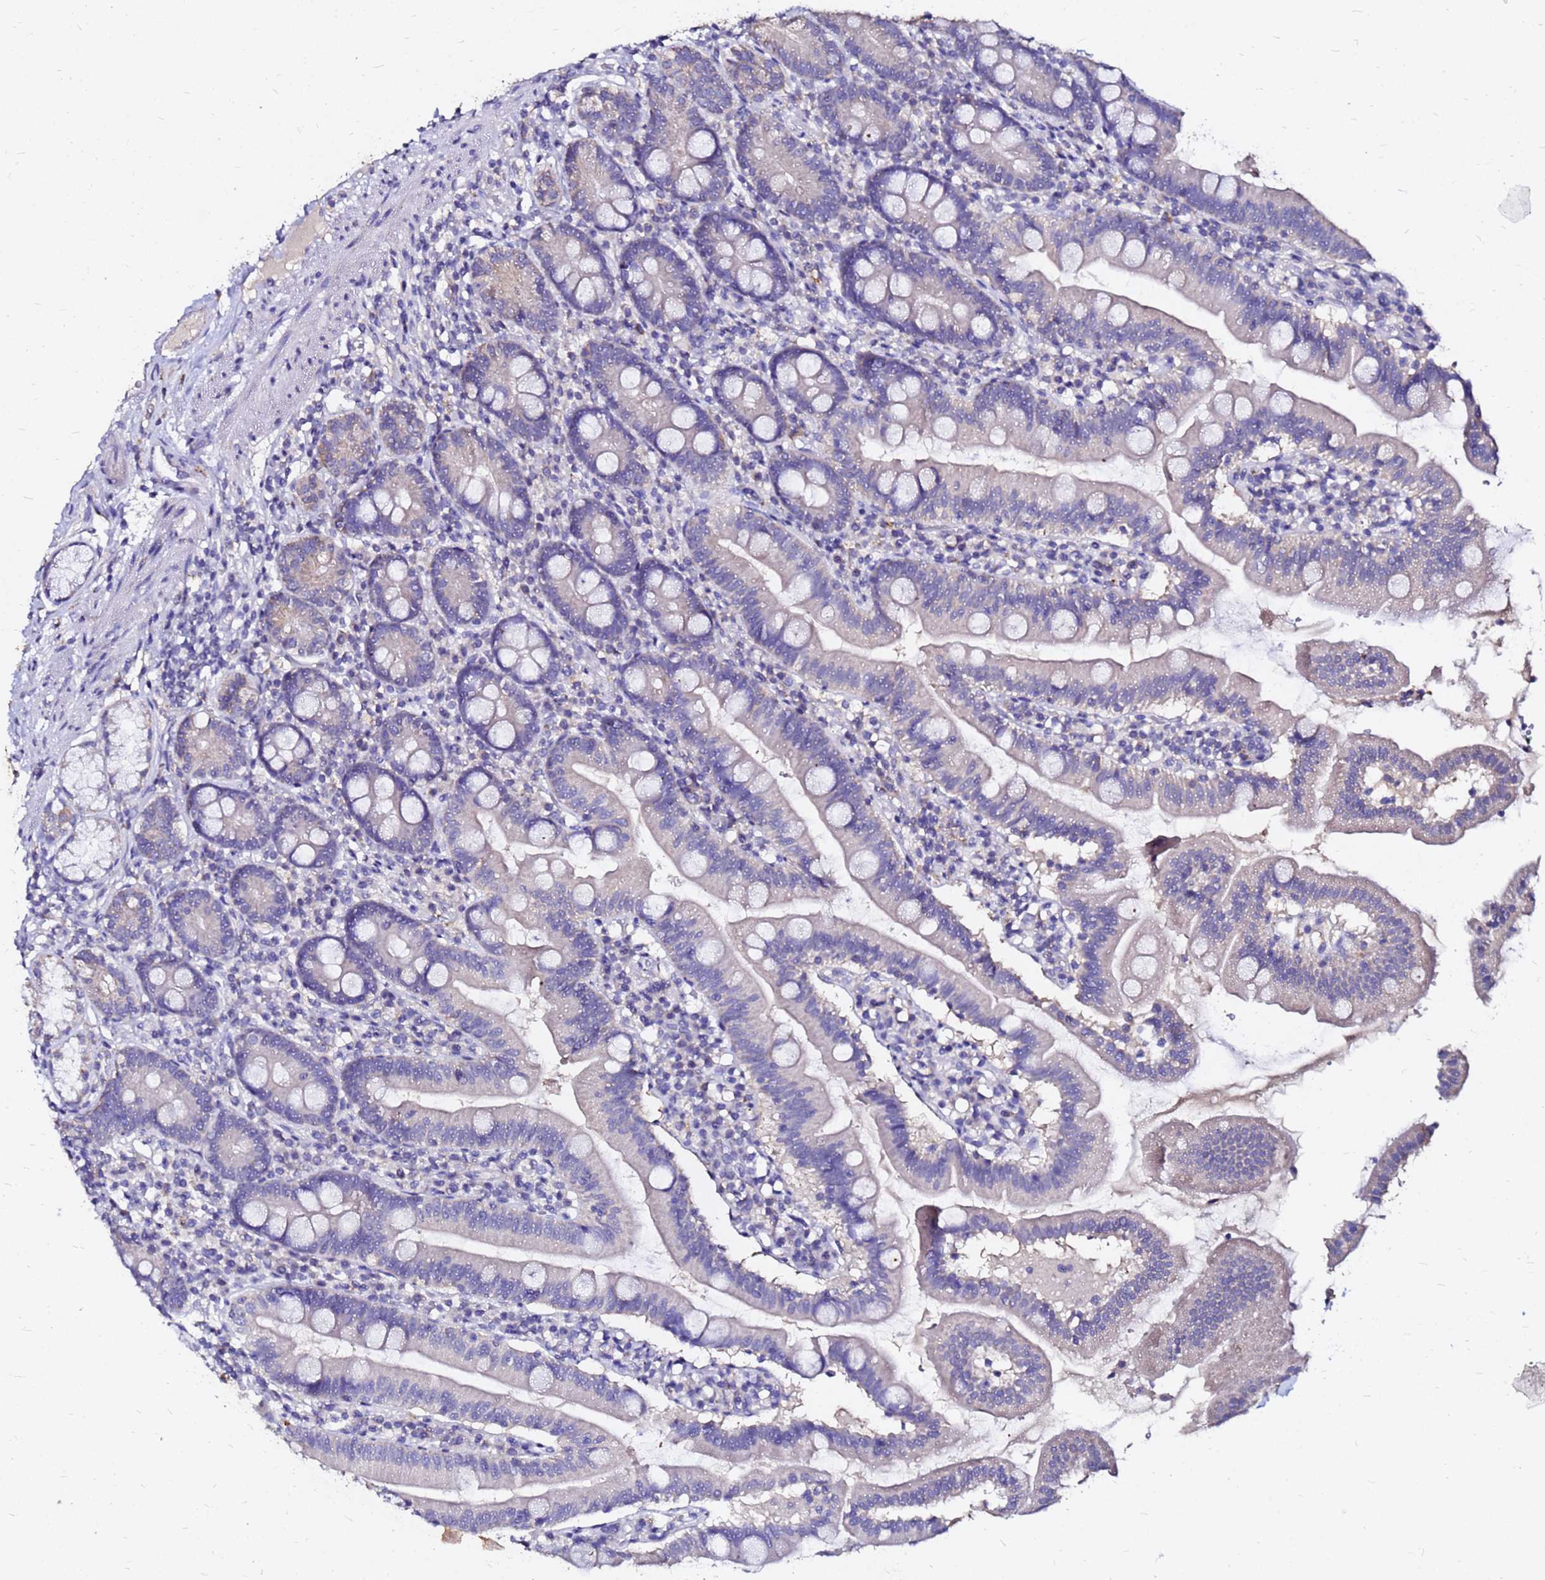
{"staining": {"intensity": "negative", "quantity": "none", "location": "none"}, "tissue": "duodenum", "cell_type": "Glandular cells", "image_type": "normal", "snomed": [{"axis": "morphology", "description": "Normal tissue, NOS"}, {"axis": "topography", "description": "Duodenum"}], "caption": "IHC micrograph of normal duodenum: duodenum stained with DAB reveals no significant protein positivity in glandular cells.", "gene": "FAM183A", "patient": {"sex": "female", "age": 67}}